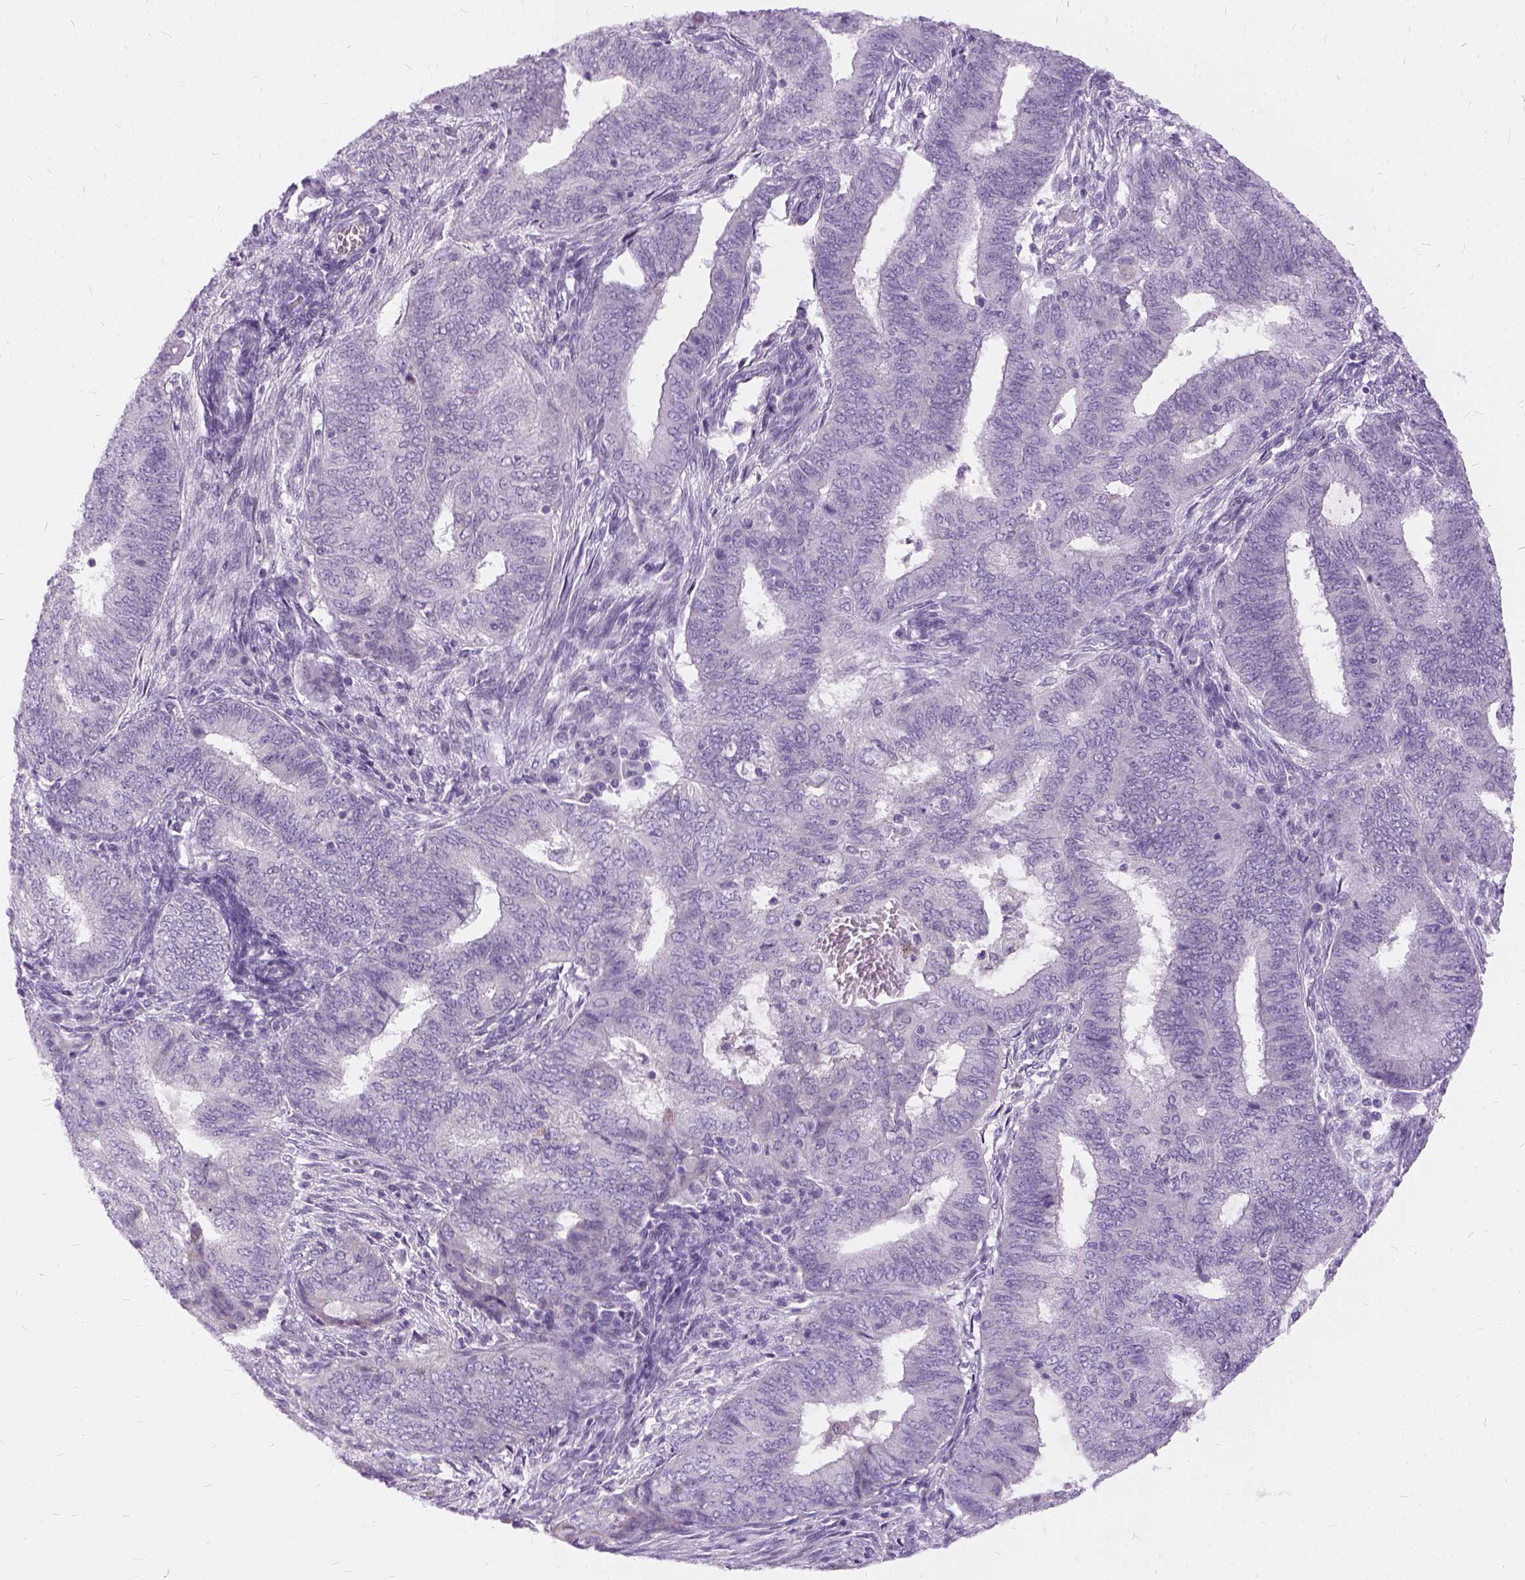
{"staining": {"intensity": "negative", "quantity": "none", "location": "none"}, "tissue": "endometrial cancer", "cell_type": "Tumor cells", "image_type": "cancer", "snomed": [{"axis": "morphology", "description": "Adenocarcinoma, NOS"}, {"axis": "topography", "description": "Endometrium"}], "caption": "Endometrial cancer was stained to show a protein in brown. There is no significant expression in tumor cells.", "gene": "FDX1", "patient": {"sex": "female", "age": 62}}